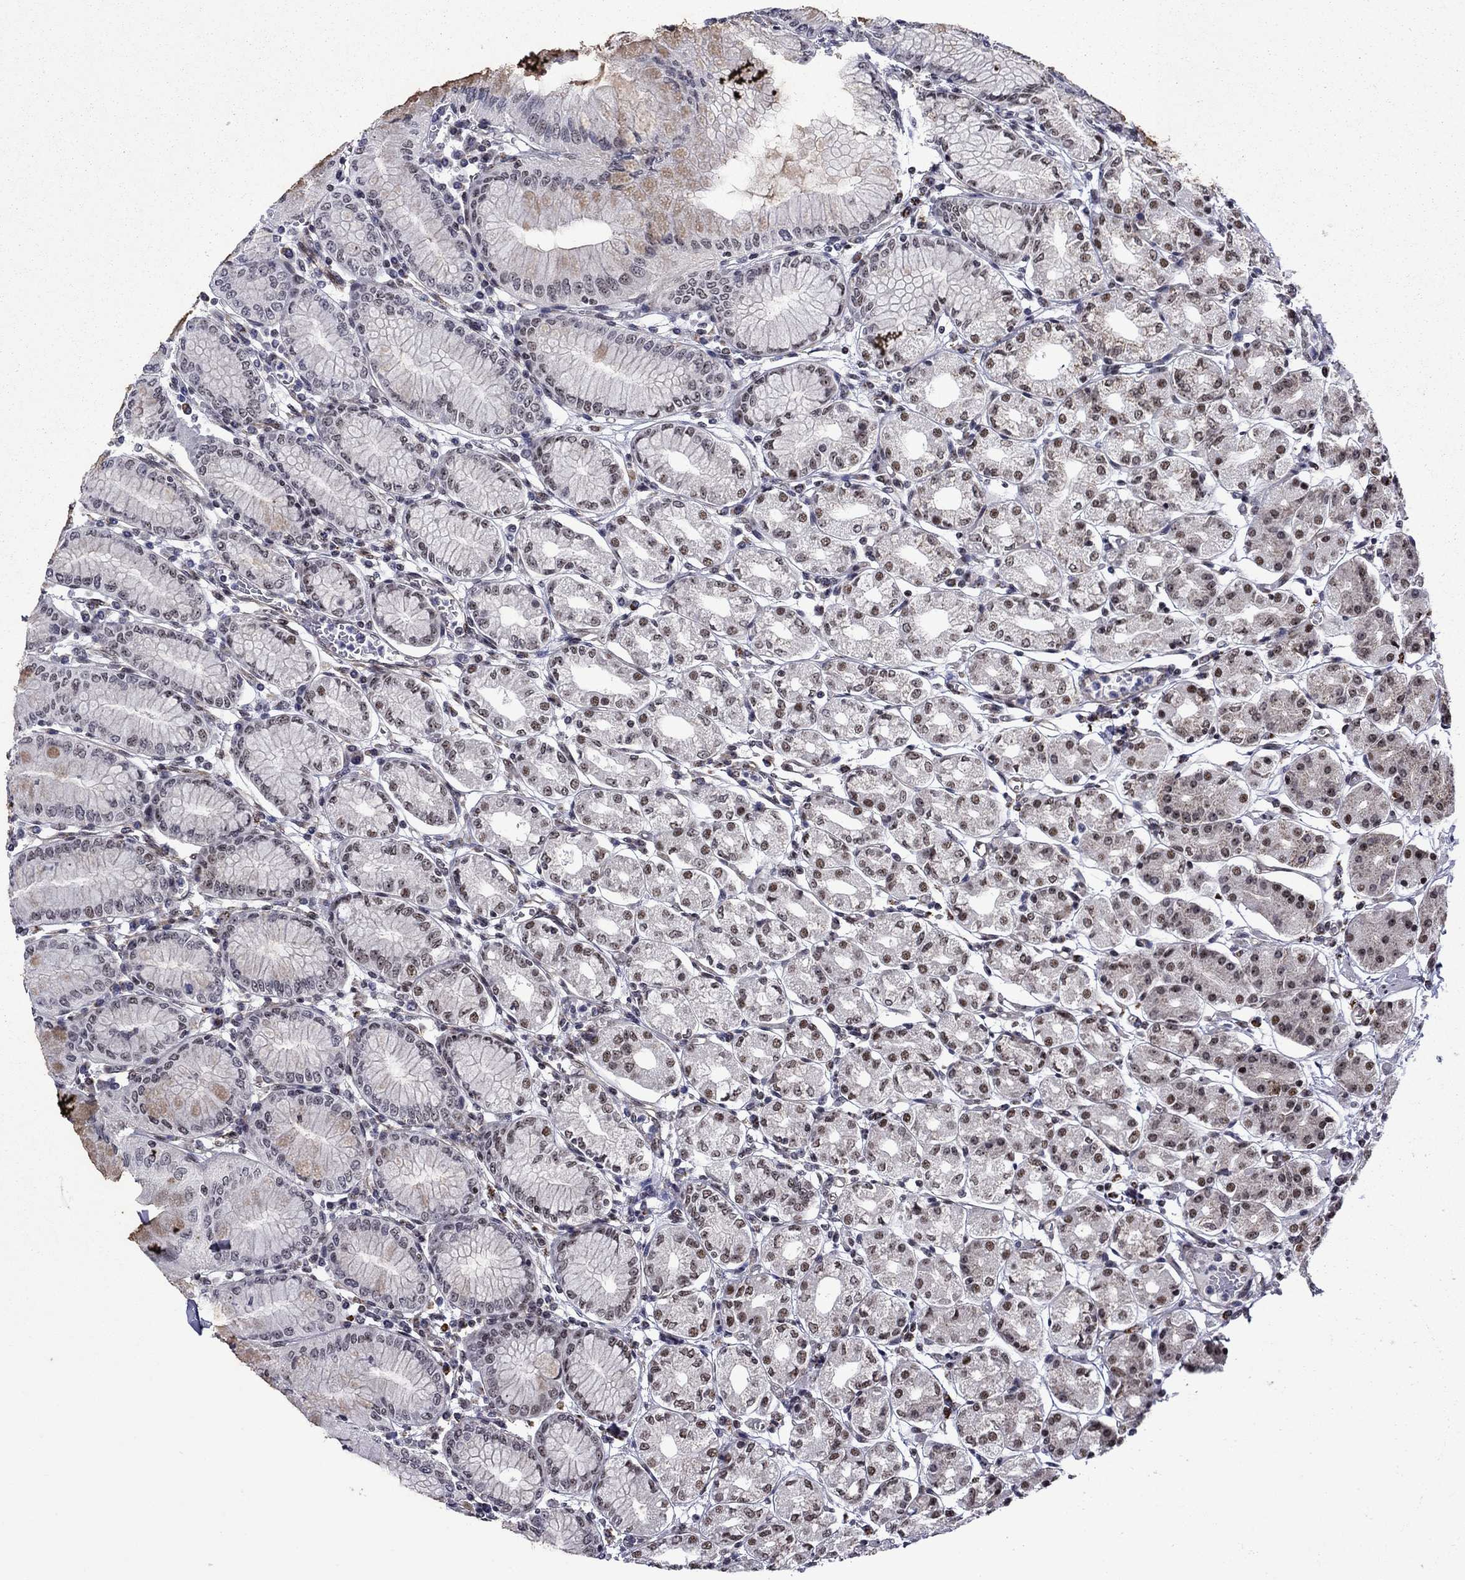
{"staining": {"intensity": "moderate", "quantity": "25%-75%", "location": "nuclear"}, "tissue": "stomach", "cell_type": "Glandular cells", "image_type": "normal", "snomed": [{"axis": "morphology", "description": "Normal tissue, NOS"}, {"axis": "topography", "description": "Skeletal muscle"}, {"axis": "topography", "description": "Stomach"}], "caption": "Immunohistochemical staining of normal stomach exhibits moderate nuclear protein staining in about 25%-75% of glandular cells.", "gene": "SURF2", "patient": {"sex": "female", "age": 57}}